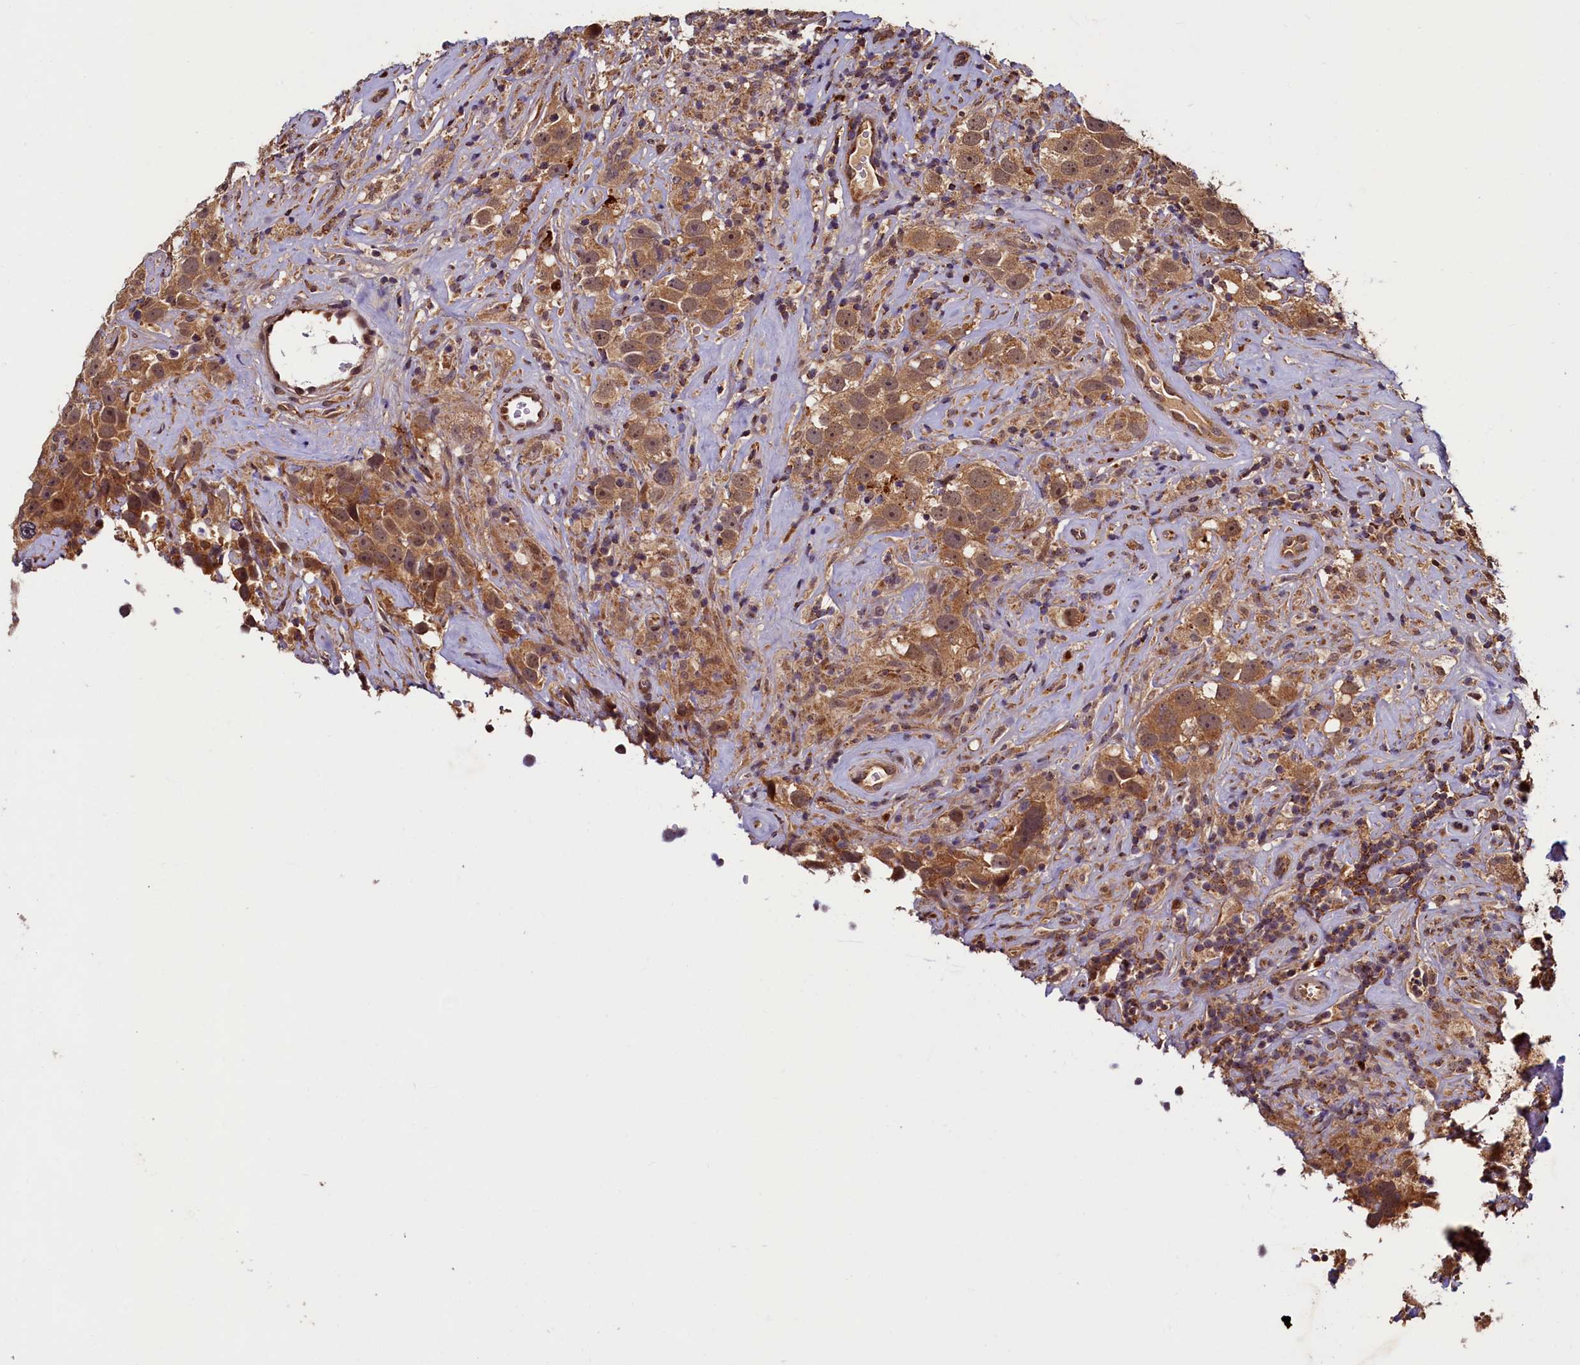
{"staining": {"intensity": "moderate", "quantity": ">75%", "location": "cytoplasmic/membranous"}, "tissue": "testis cancer", "cell_type": "Tumor cells", "image_type": "cancer", "snomed": [{"axis": "morphology", "description": "Seminoma, NOS"}, {"axis": "topography", "description": "Testis"}], "caption": "Immunohistochemical staining of human testis seminoma demonstrates moderate cytoplasmic/membranous protein positivity in about >75% of tumor cells.", "gene": "NCKAP5L", "patient": {"sex": "male", "age": 49}}